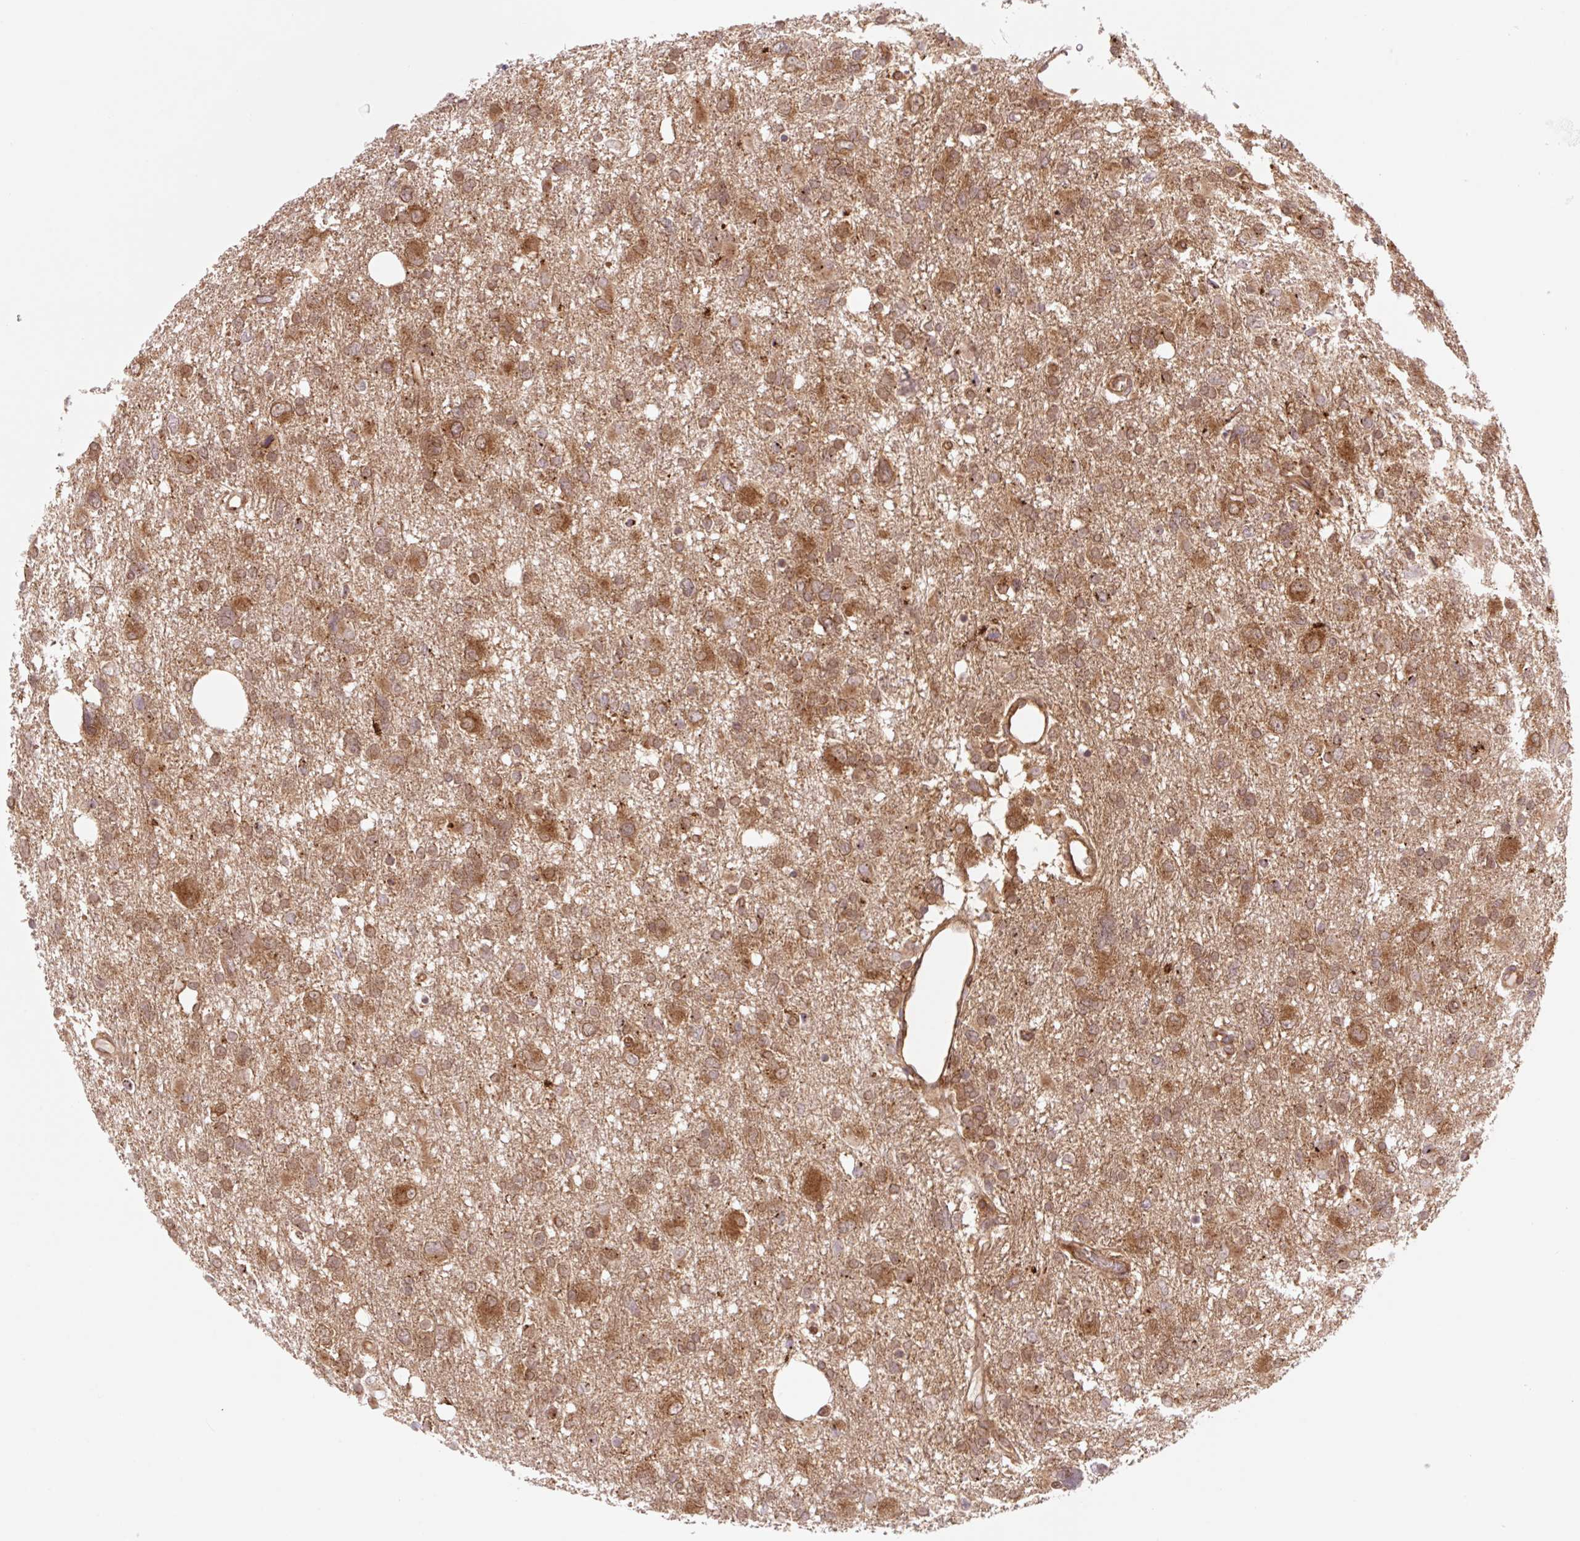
{"staining": {"intensity": "strong", "quantity": ">75%", "location": "cytoplasmic/membranous"}, "tissue": "glioma", "cell_type": "Tumor cells", "image_type": "cancer", "snomed": [{"axis": "morphology", "description": "Glioma, malignant, High grade"}, {"axis": "topography", "description": "Brain"}], "caption": "Glioma tissue displays strong cytoplasmic/membranous expression in approximately >75% of tumor cells, visualized by immunohistochemistry.", "gene": "VPS4A", "patient": {"sex": "male", "age": 61}}